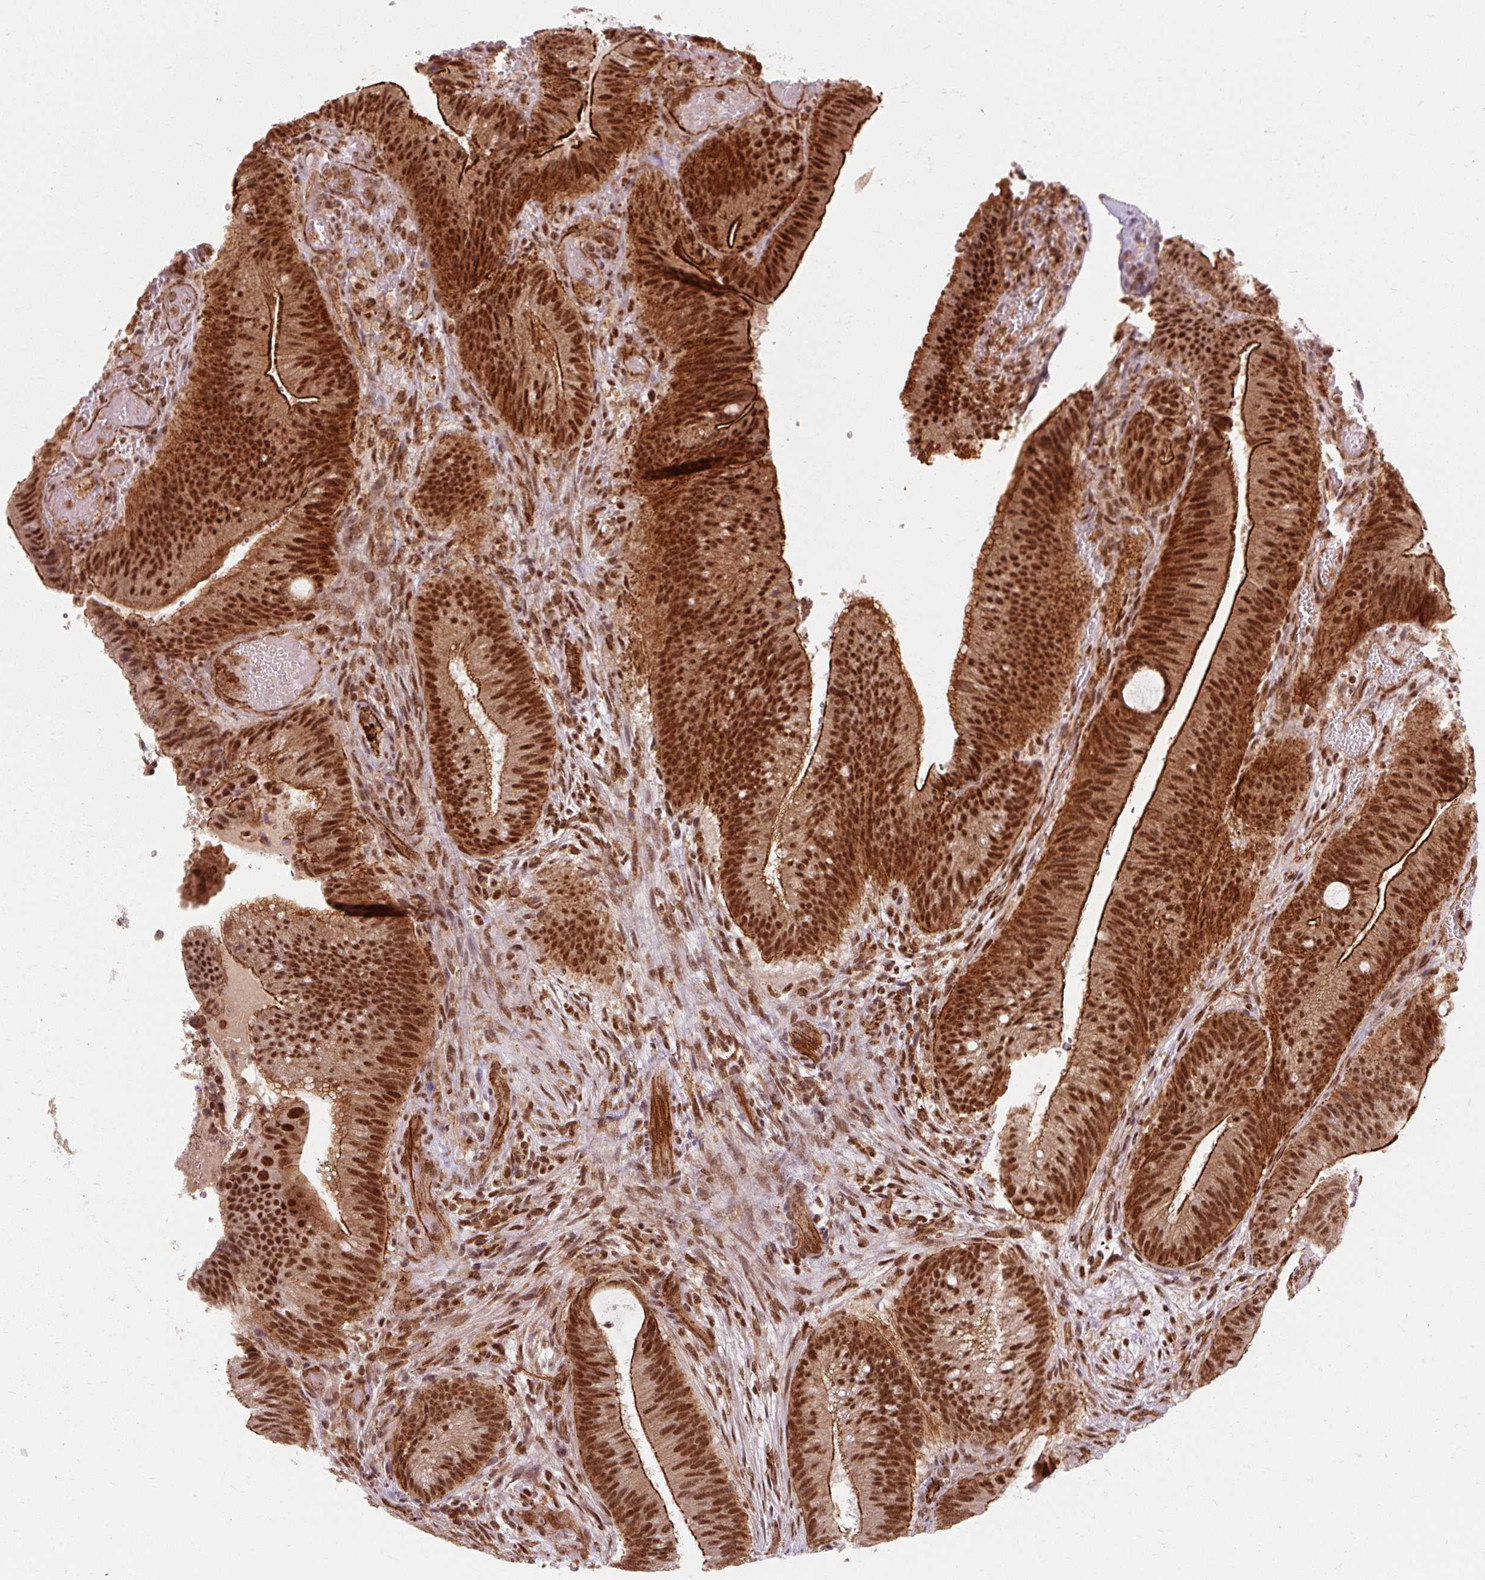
{"staining": {"intensity": "strong", "quantity": ">75%", "location": "cytoplasmic/membranous,nuclear"}, "tissue": "colorectal cancer", "cell_type": "Tumor cells", "image_type": "cancer", "snomed": [{"axis": "morphology", "description": "Adenocarcinoma, NOS"}, {"axis": "topography", "description": "Colon"}], "caption": "IHC photomicrograph of colorectal adenocarcinoma stained for a protein (brown), which demonstrates high levels of strong cytoplasmic/membranous and nuclear positivity in about >75% of tumor cells.", "gene": "CSTF1", "patient": {"sex": "female", "age": 43}}